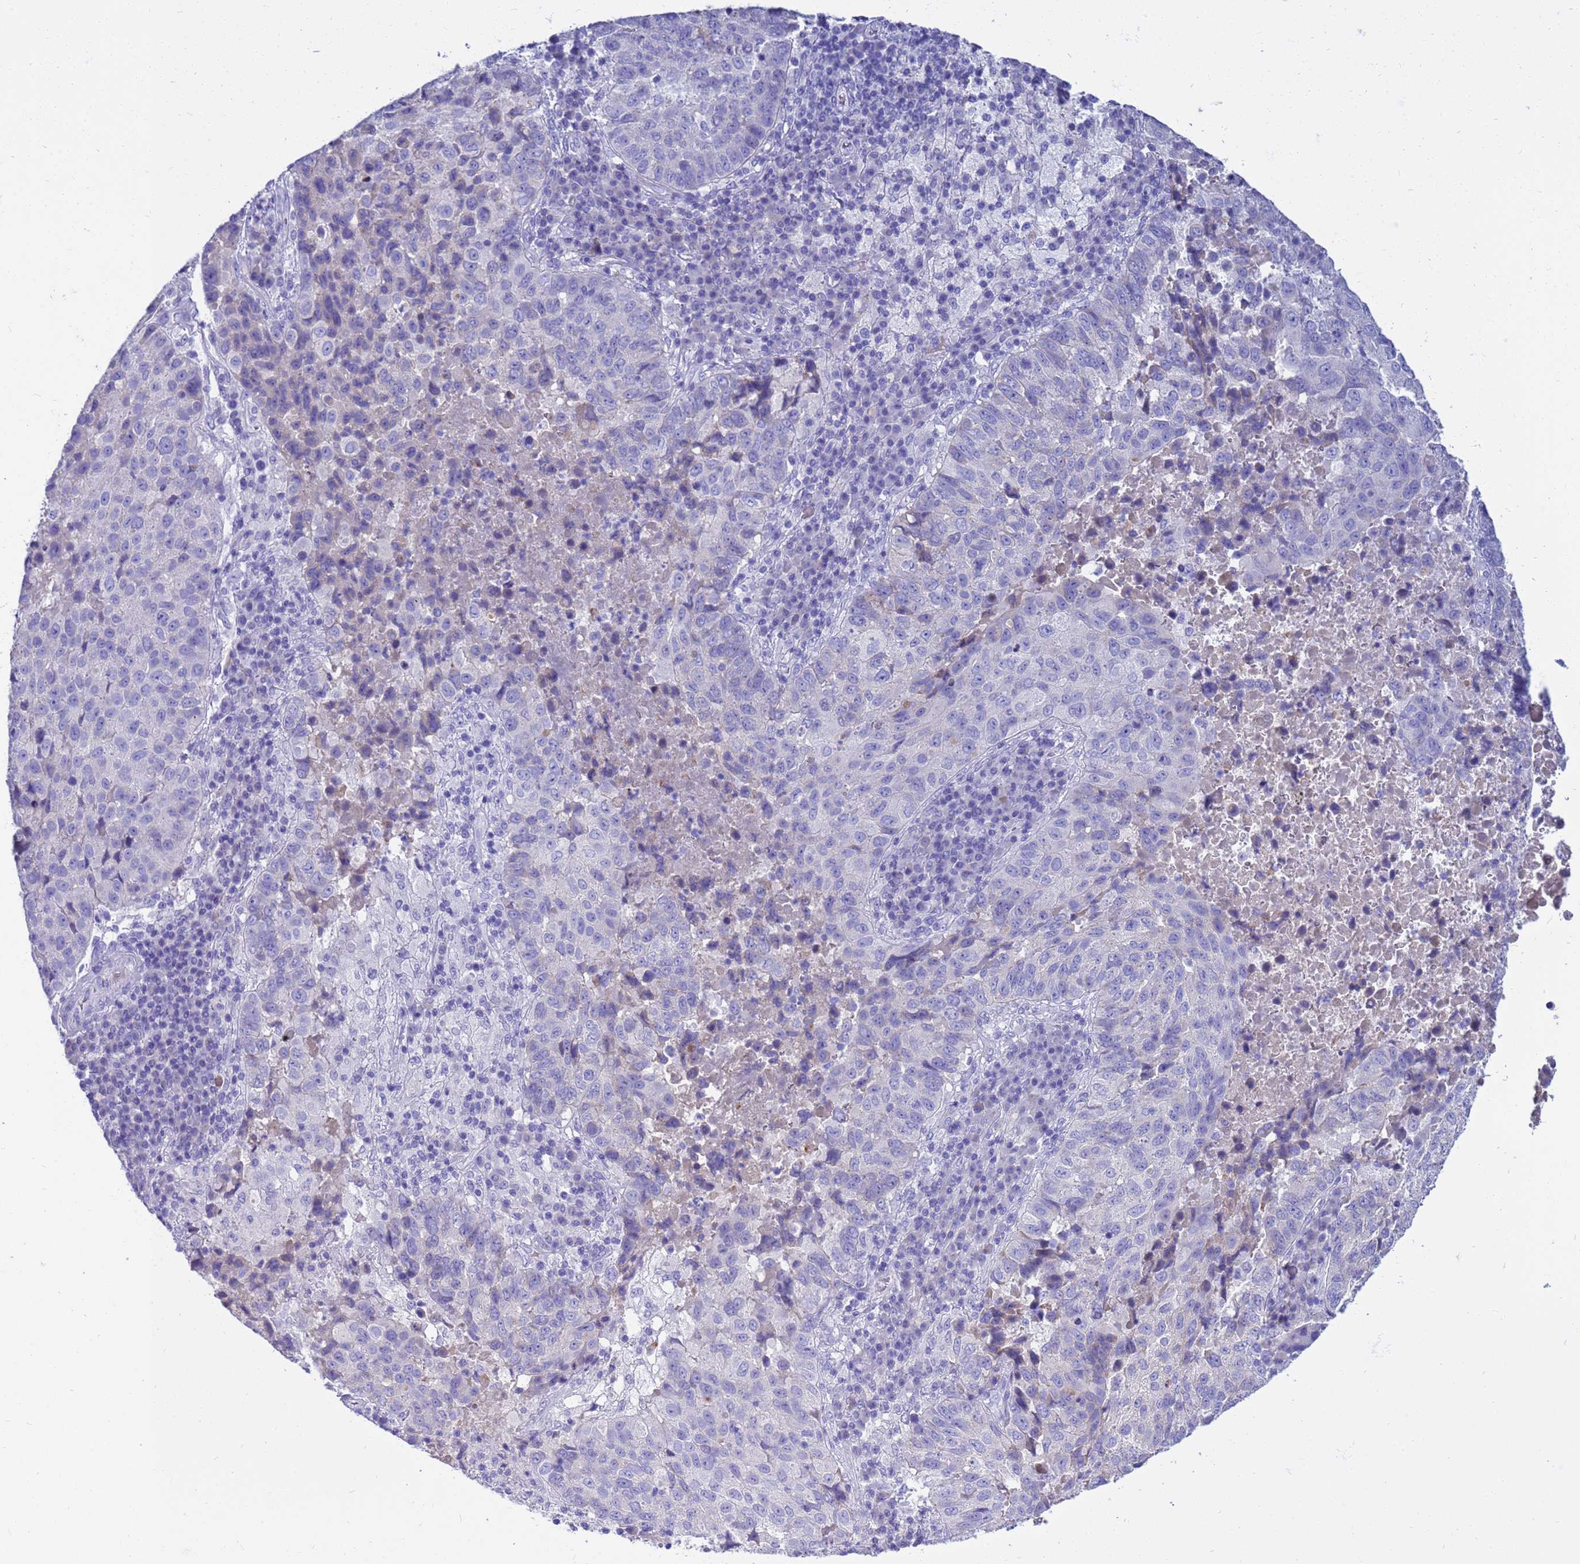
{"staining": {"intensity": "negative", "quantity": "none", "location": "none"}, "tissue": "lung cancer", "cell_type": "Tumor cells", "image_type": "cancer", "snomed": [{"axis": "morphology", "description": "Squamous cell carcinoma, NOS"}, {"axis": "topography", "description": "Lung"}], "caption": "High magnification brightfield microscopy of lung cancer stained with DAB (3,3'-diaminobenzidine) (brown) and counterstained with hematoxylin (blue): tumor cells show no significant positivity.", "gene": "SYCN", "patient": {"sex": "male", "age": 73}}